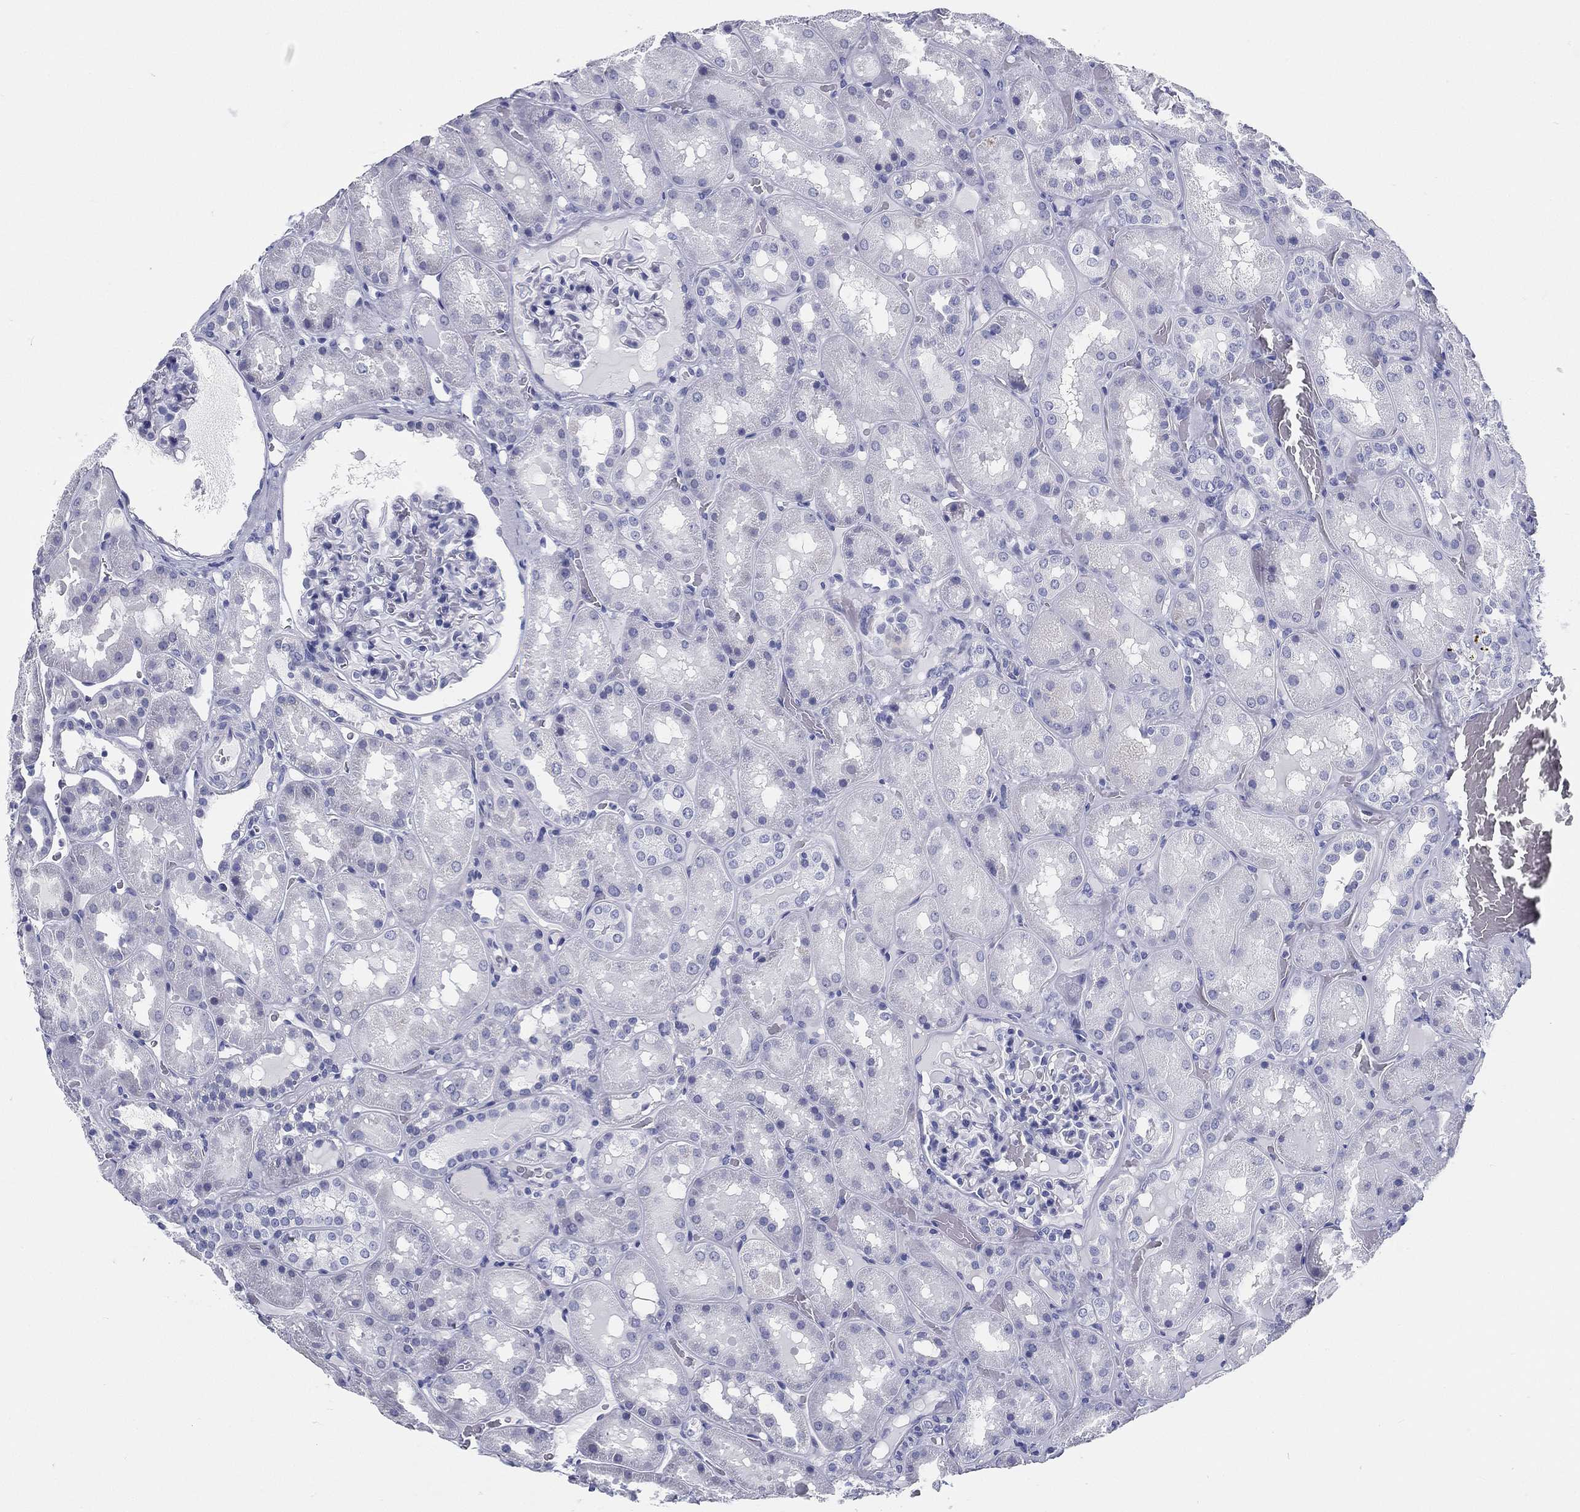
{"staining": {"intensity": "negative", "quantity": "none", "location": "none"}, "tissue": "kidney", "cell_type": "Cells in glomeruli", "image_type": "normal", "snomed": [{"axis": "morphology", "description": "Normal tissue, NOS"}, {"axis": "topography", "description": "Kidney"}], "caption": "The micrograph demonstrates no staining of cells in glomeruli in benign kidney. Nuclei are stained in blue.", "gene": "ATP1B2", "patient": {"sex": "male", "age": 73}}